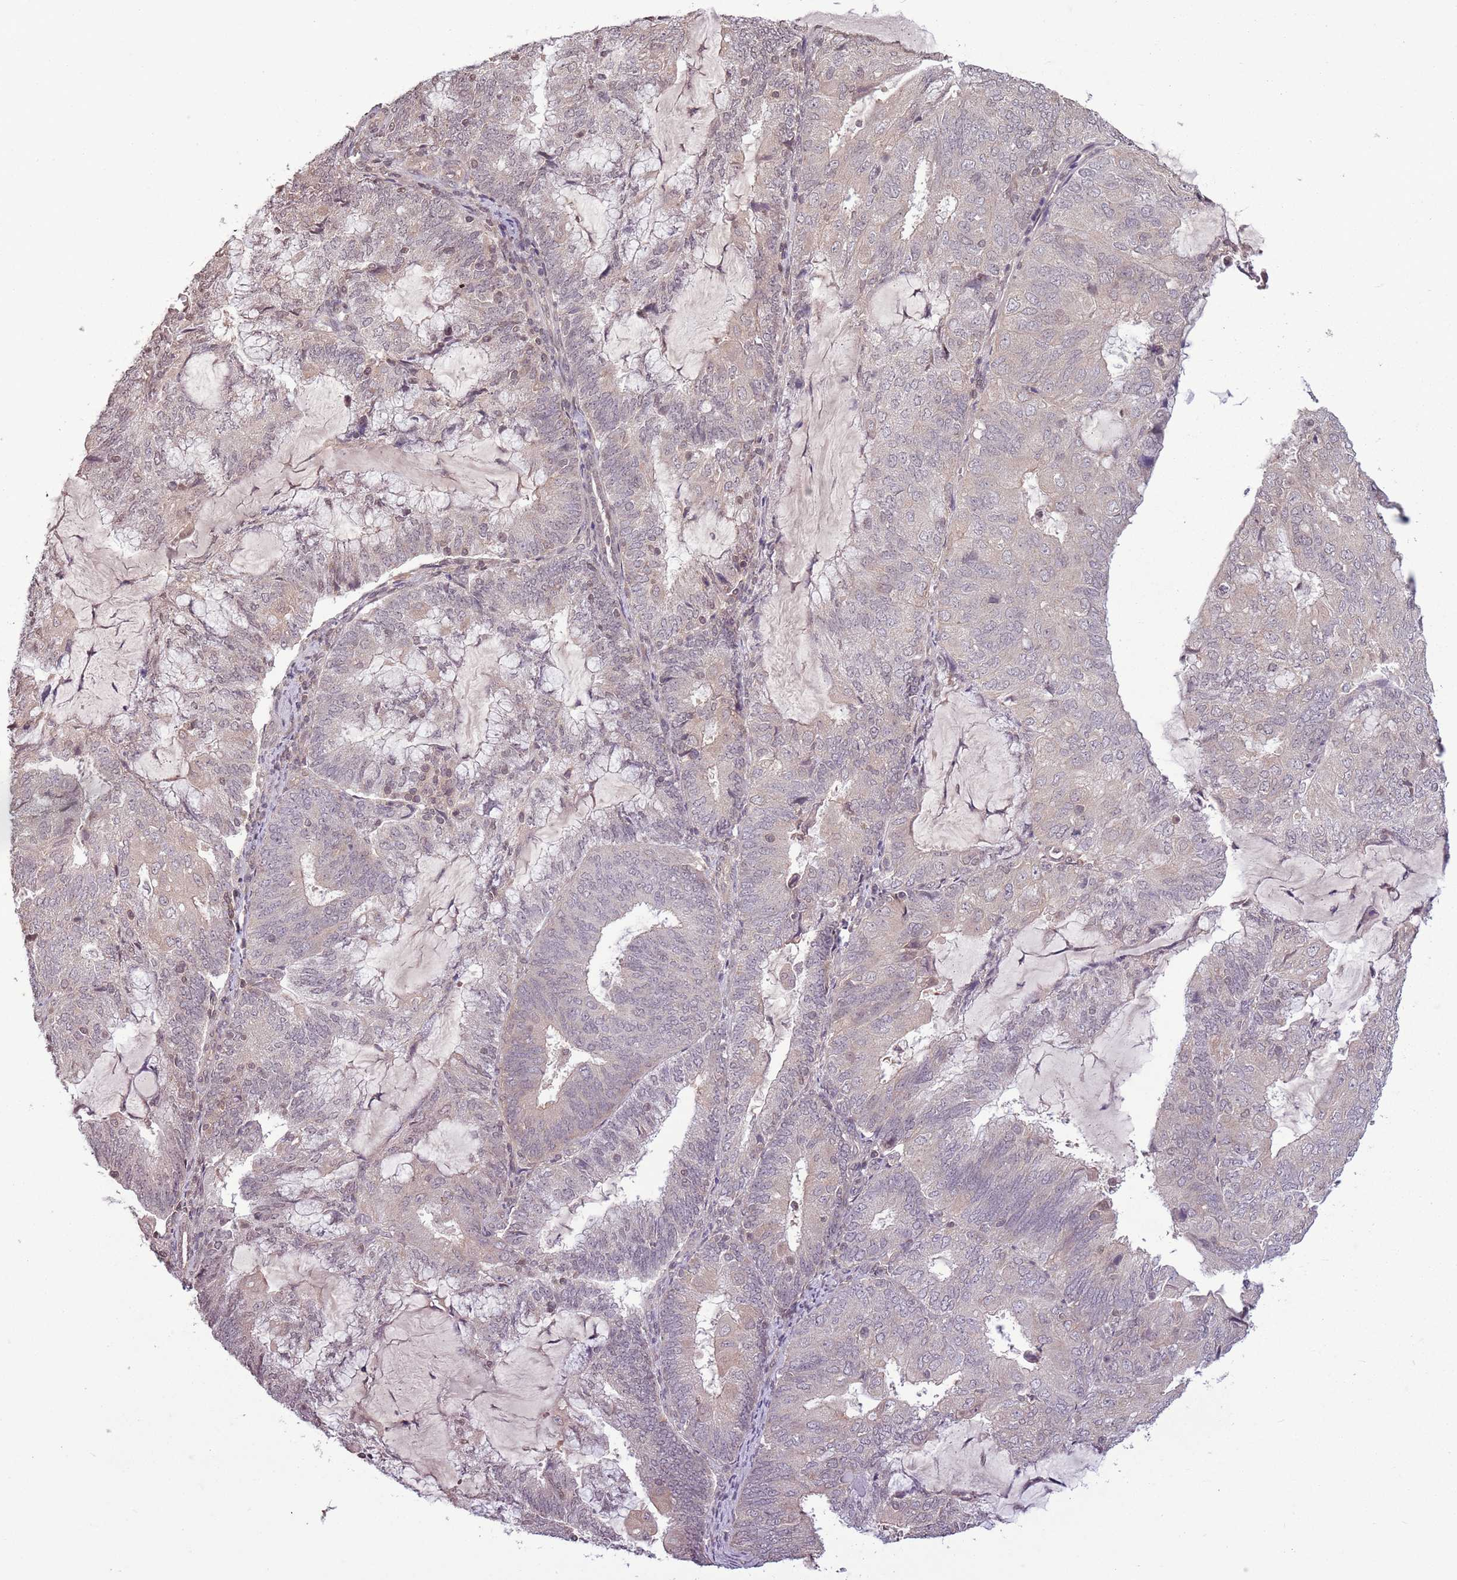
{"staining": {"intensity": "weak", "quantity": "<25%", "location": "nuclear"}, "tissue": "endometrial cancer", "cell_type": "Tumor cells", "image_type": "cancer", "snomed": [{"axis": "morphology", "description": "Adenocarcinoma, NOS"}, {"axis": "topography", "description": "Endometrium"}], "caption": "High magnification brightfield microscopy of adenocarcinoma (endometrial) stained with DAB (brown) and counterstained with hematoxylin (blue): tumor cells show no significant staining. (Stains: DAB (3,3'-diaminobenzidine) immunohistochemistry (IHC) with hematoxylin counter stain, Microscopy: brightfield microscopy at high magnification).", "gene": "CAPN9", "patient": {"sex": "female", "age": 81}}